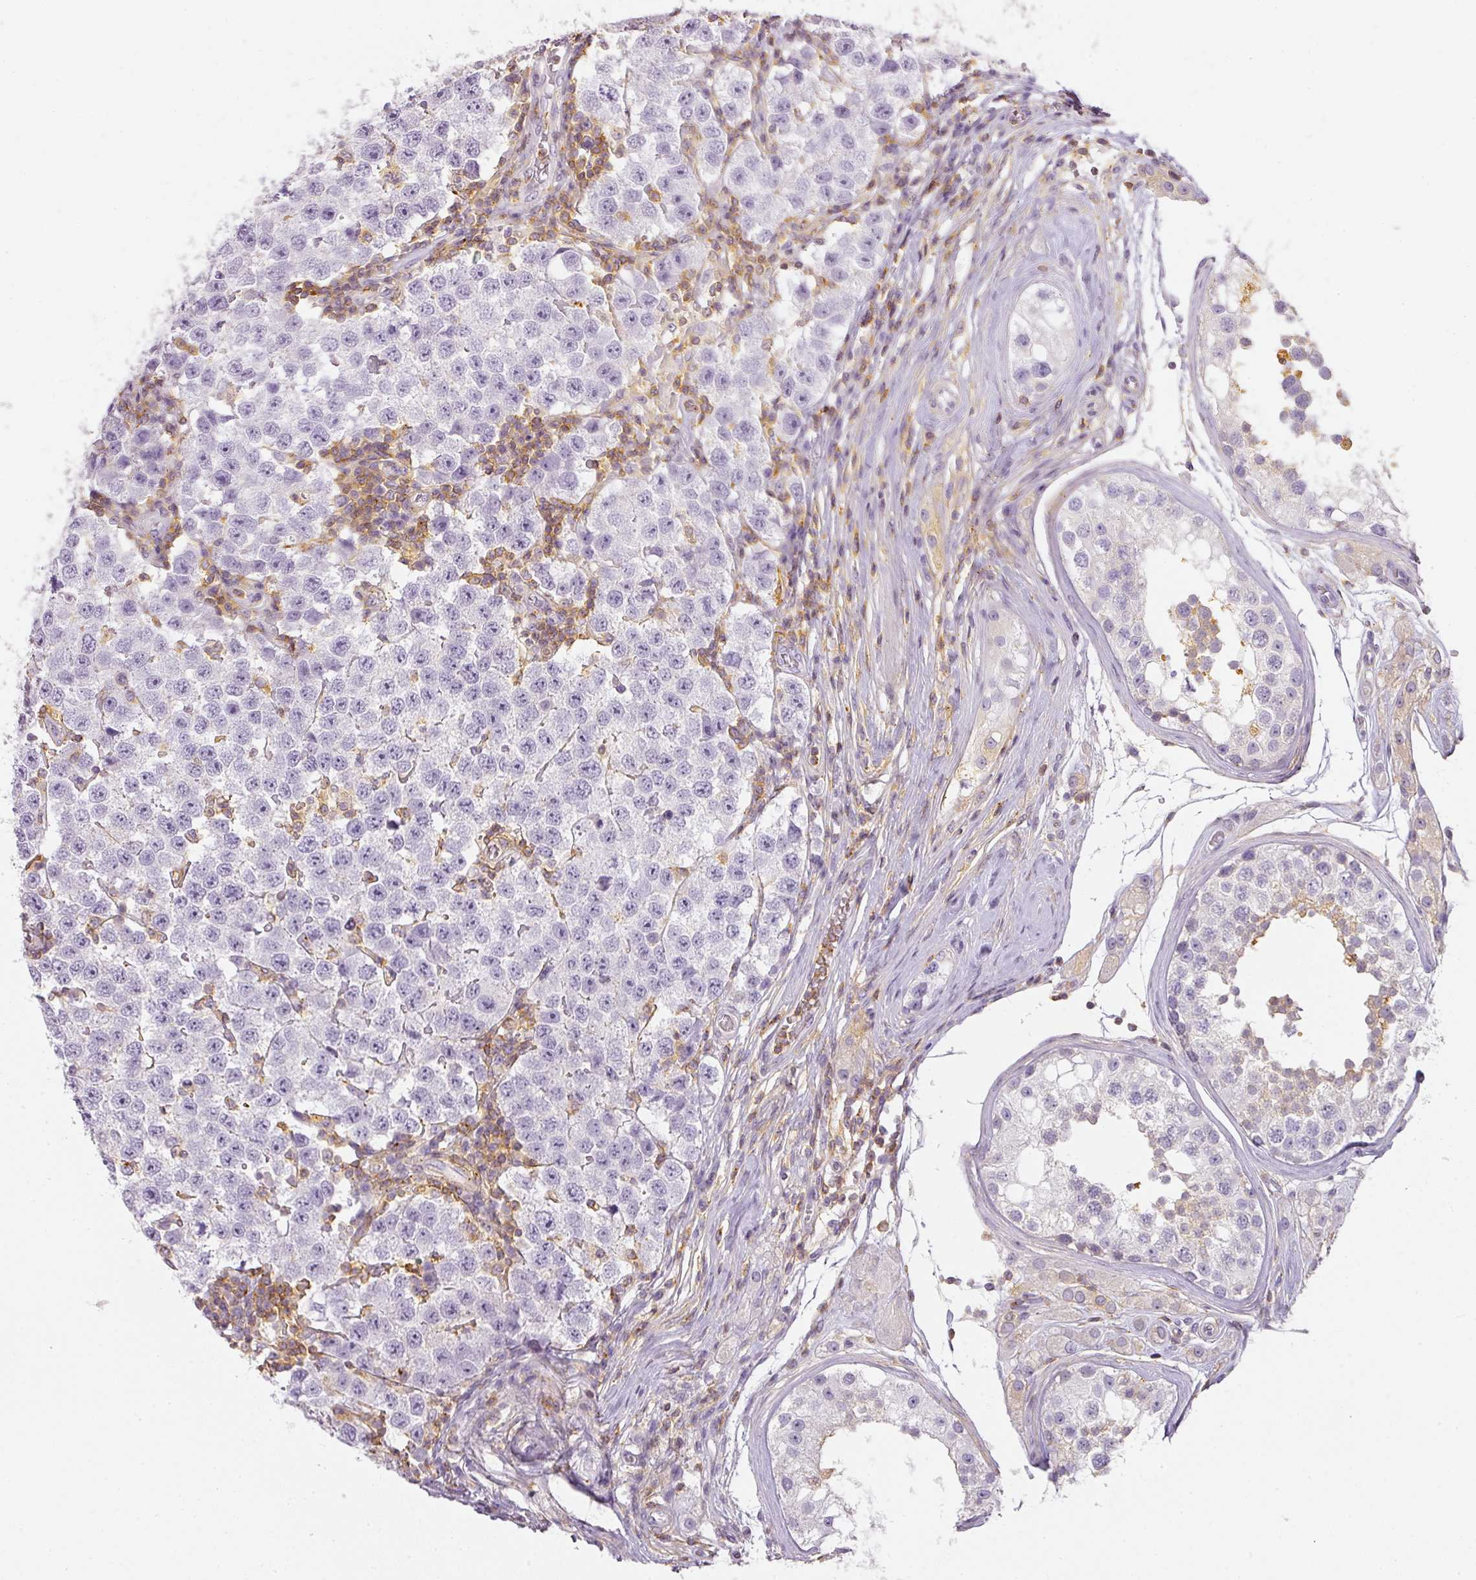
{"staining": {"intensity": "negative", "quantity": "none", "location": "none"}, "tissue": "testis cancer", "cell_type": "Tumor cells", "image_type": "cancer", "snomed": [{"axis": "morphology", "description": "Seminoma, NOS"}, {"axis": "topography", "description": "Testis"}], "caption": "Photomicrograph shows no significant protein staining in tumor cells of testis seminoma.", "gene": "TMEM42", "patient": {"sex": "male", "age": 34}}